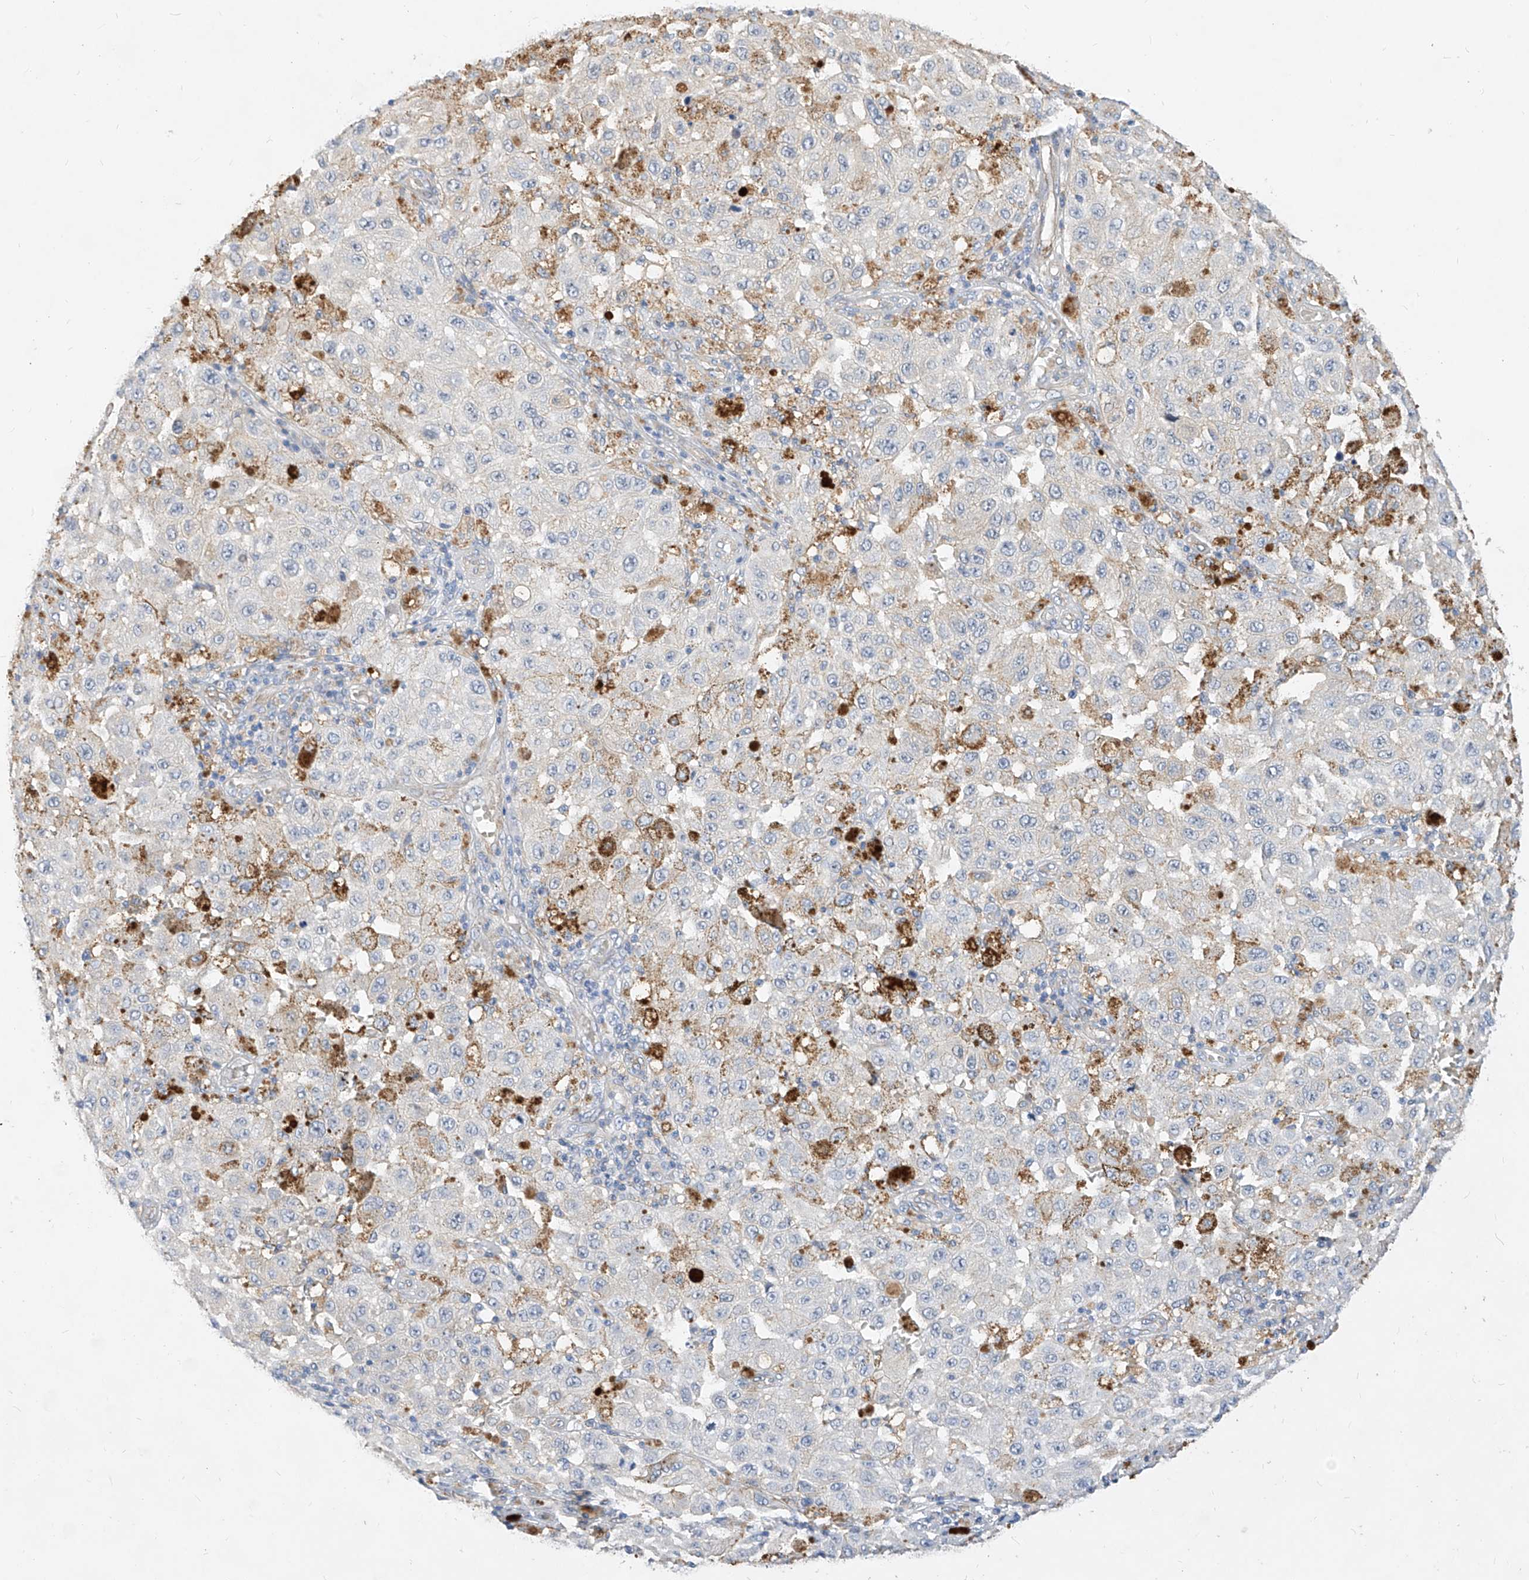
{"staining": {"intensity": "negative", "quantity": "none", "location": "none"}, "tissue": "melanoma", "cell_type": "Tumor cells", "image_type": "cancer", "snomed": [{"axis": "morphology", "description": "Malignant melanoma, NOS"}, {"axis": "topography", "description": "Skin"}], "caption": "Tumor cells are negative for brown protein staining in malignant melanoma.", "gene": "SCGB2A1", "patient": {"sex": "female", "age": 64}}